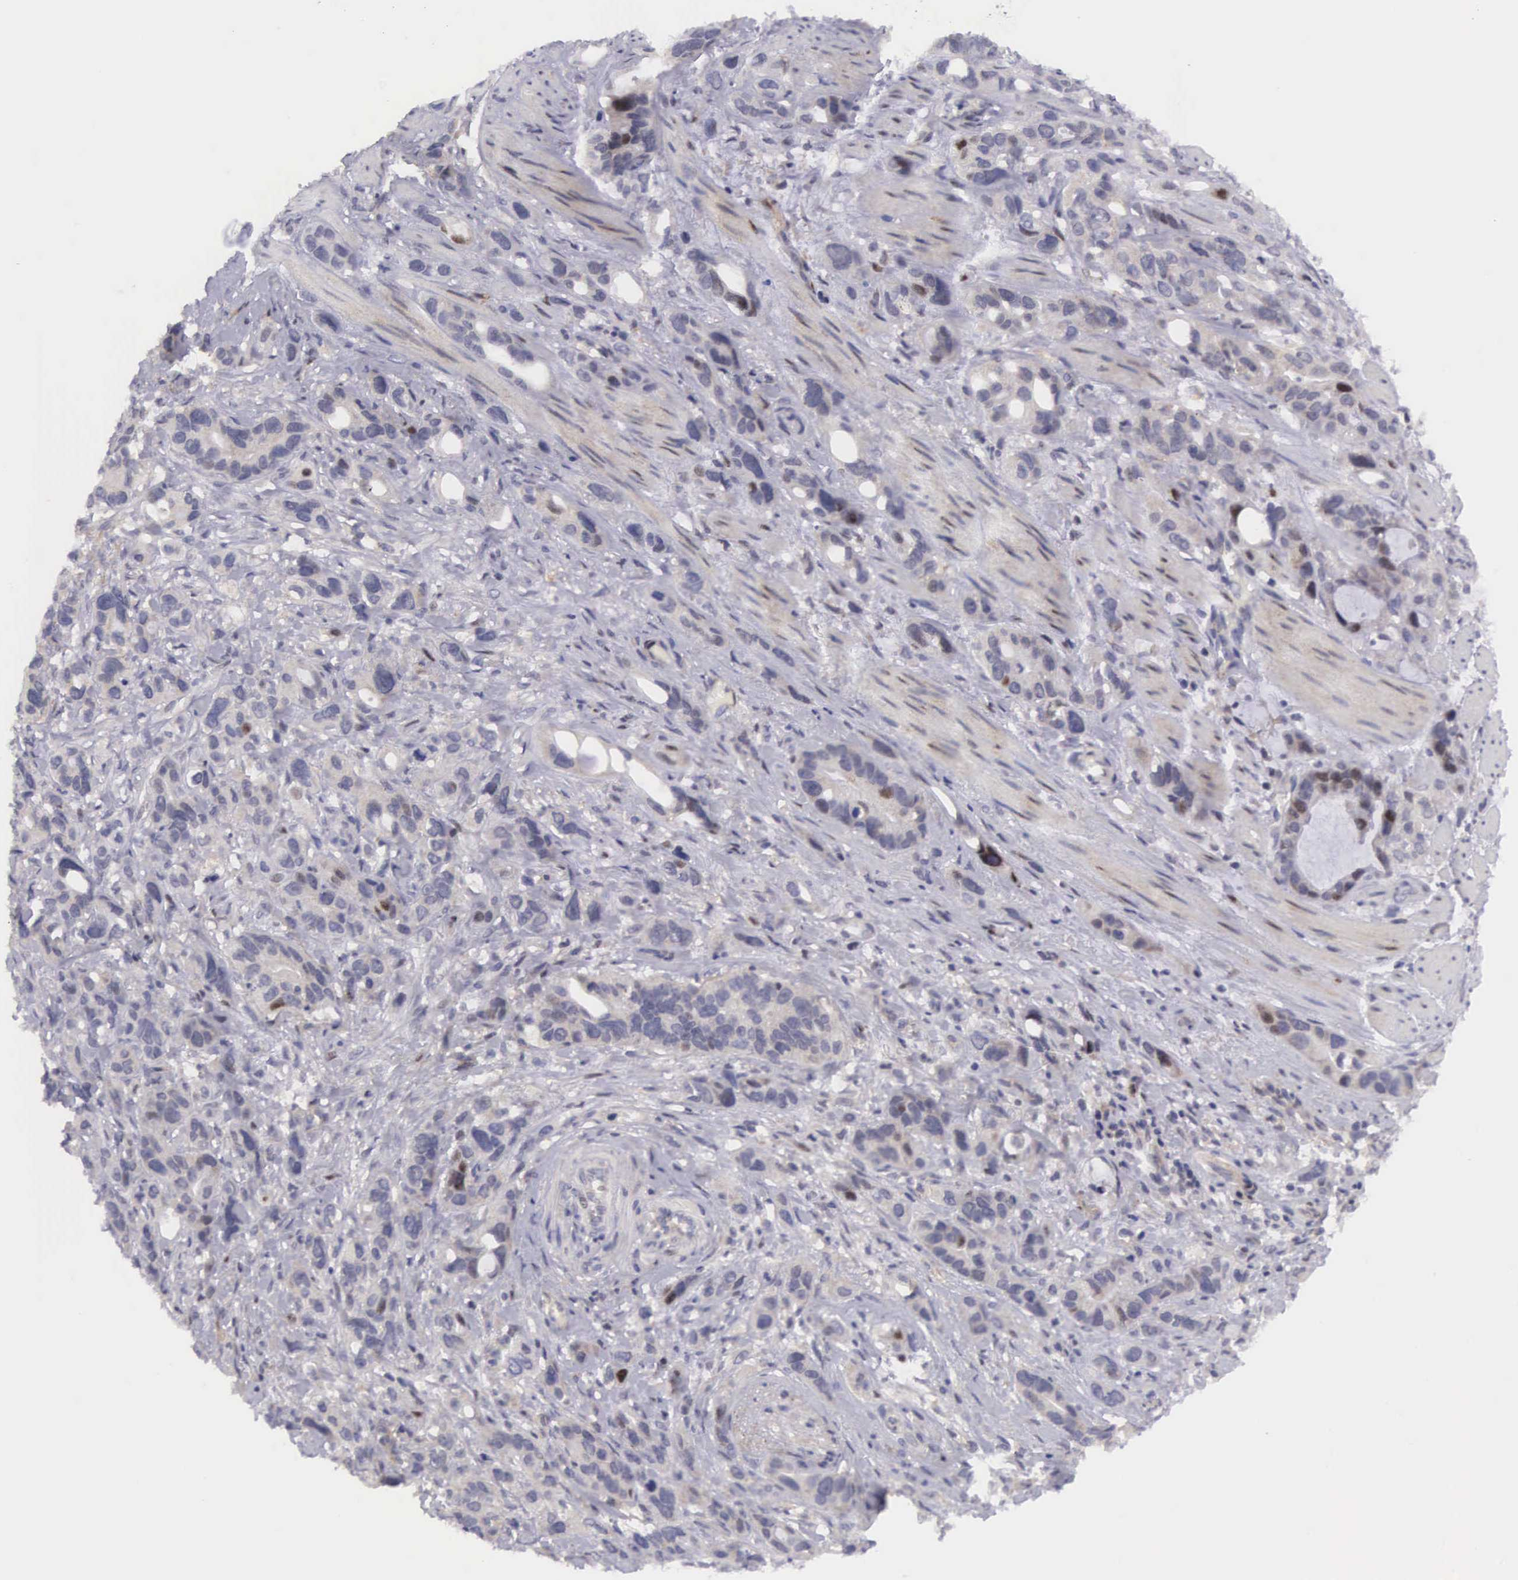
{"staining": {"intensity": "weak", "quantity": "<25%", "location": "cytoplasmic/membranous"}, "tissue": "stomach cancer", "cell_type": "Tumor cells", "image_type": "cancer", "snomed": [{"axis": "morphology", "description": "Adenocarcinoma, NOS"}, {"axis": "topography", "description": "Stomach, upper"}], "caption": "Immunohistochemistry (IHC) of stomach adenocarcinoma displays no positivity in tumor cells.", "gene": "EMID1", "patient": {"sex": "male", "age": 47}}